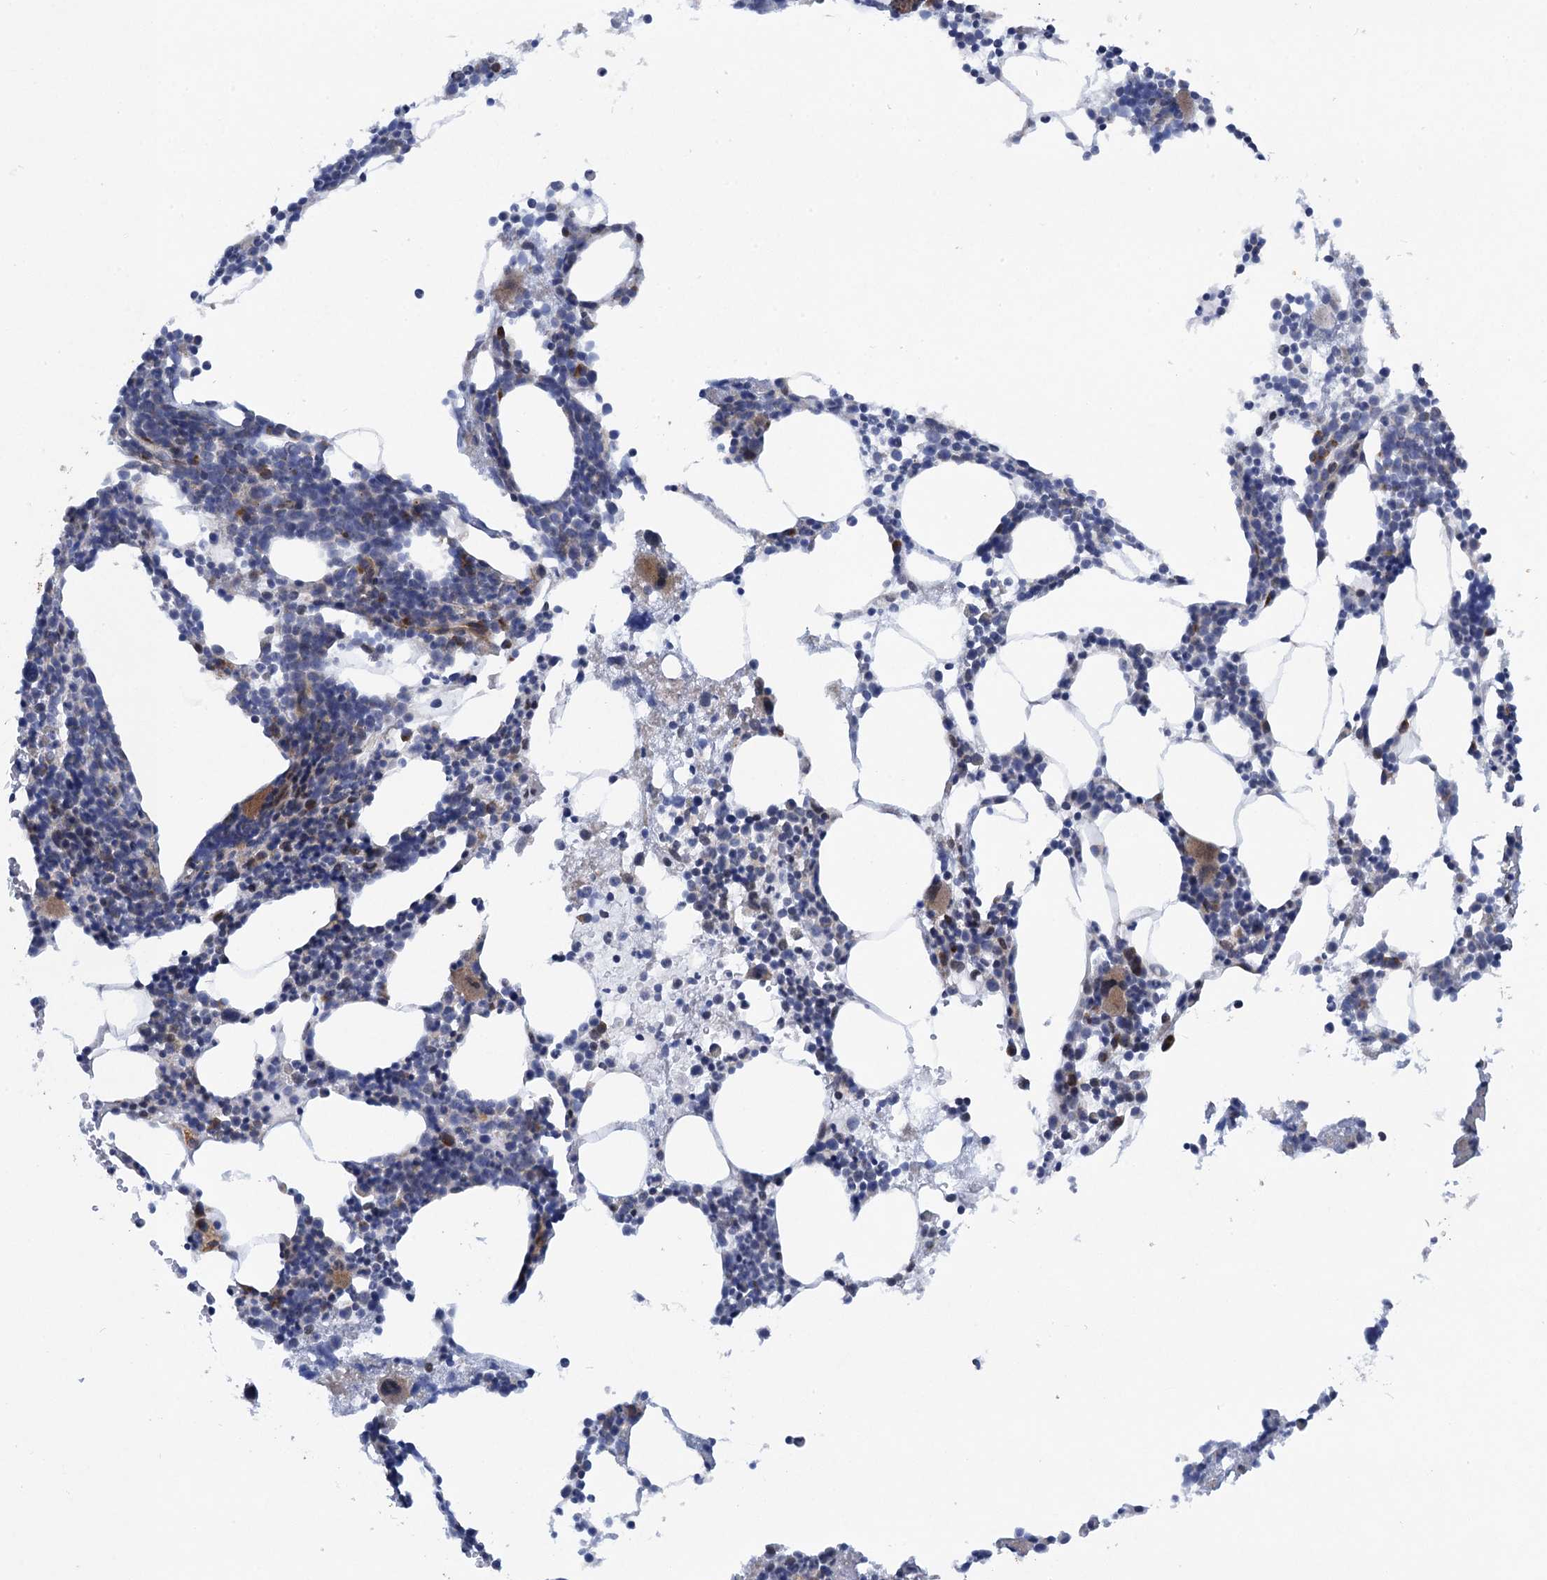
{"staining": {"intensity": "weak", "quantity": "<25%", "location": "cytoplasmic/membranous"}, "tissue": "bone marrow", "cell_type": "Hematopoietic cells", "image_type": "normal", "snomed": [{"axis": "morphology", "description": "Normal tissue, NOS"}, {"axis": "topography", "description": "Bone marrow"}], "caption": "This is a image of immunohistochemistry staining of benign bone marrow, which shows no expression in hematopoietic cells.", "gene": "QPCTL", "patient": {"sex": "female", "age": 52}}